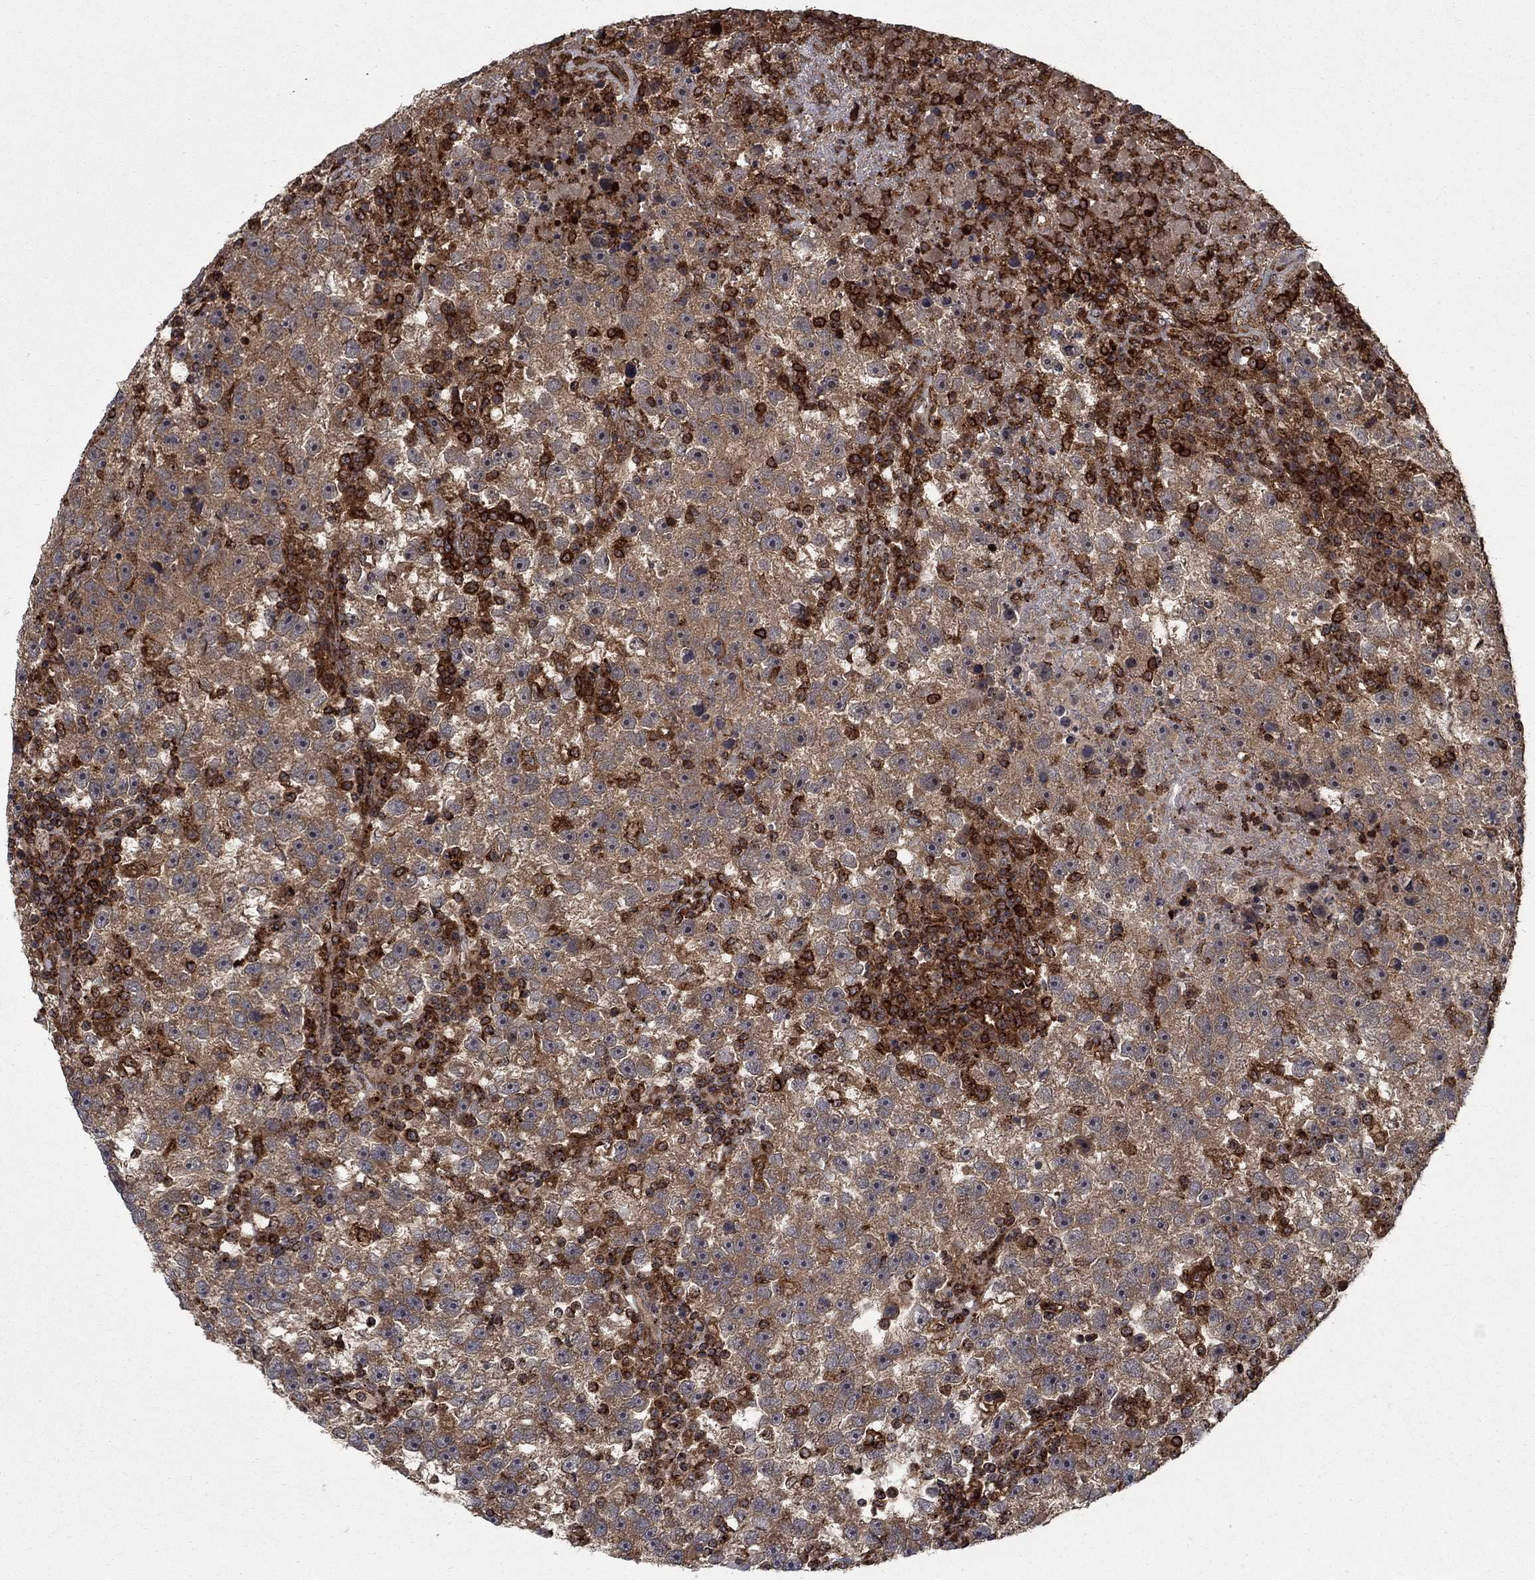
{"staining": {"intensity": "negative", "quantity": "none", "location": "none"}, "tissue": "testis cancer", "cell_type": "Tumor cells", "image_type": "cancer", "snomed": [{"axis": "morphology", "description": "Seminoma, NOS"}, {"axis": "topography", "description": "Testis"}], "caption": "Immunohistochemical staining of human testis cancer displays no significant staining in tumor cells.", "gene": "IFI35", "patient": {"sex": "male", "age": 47}}